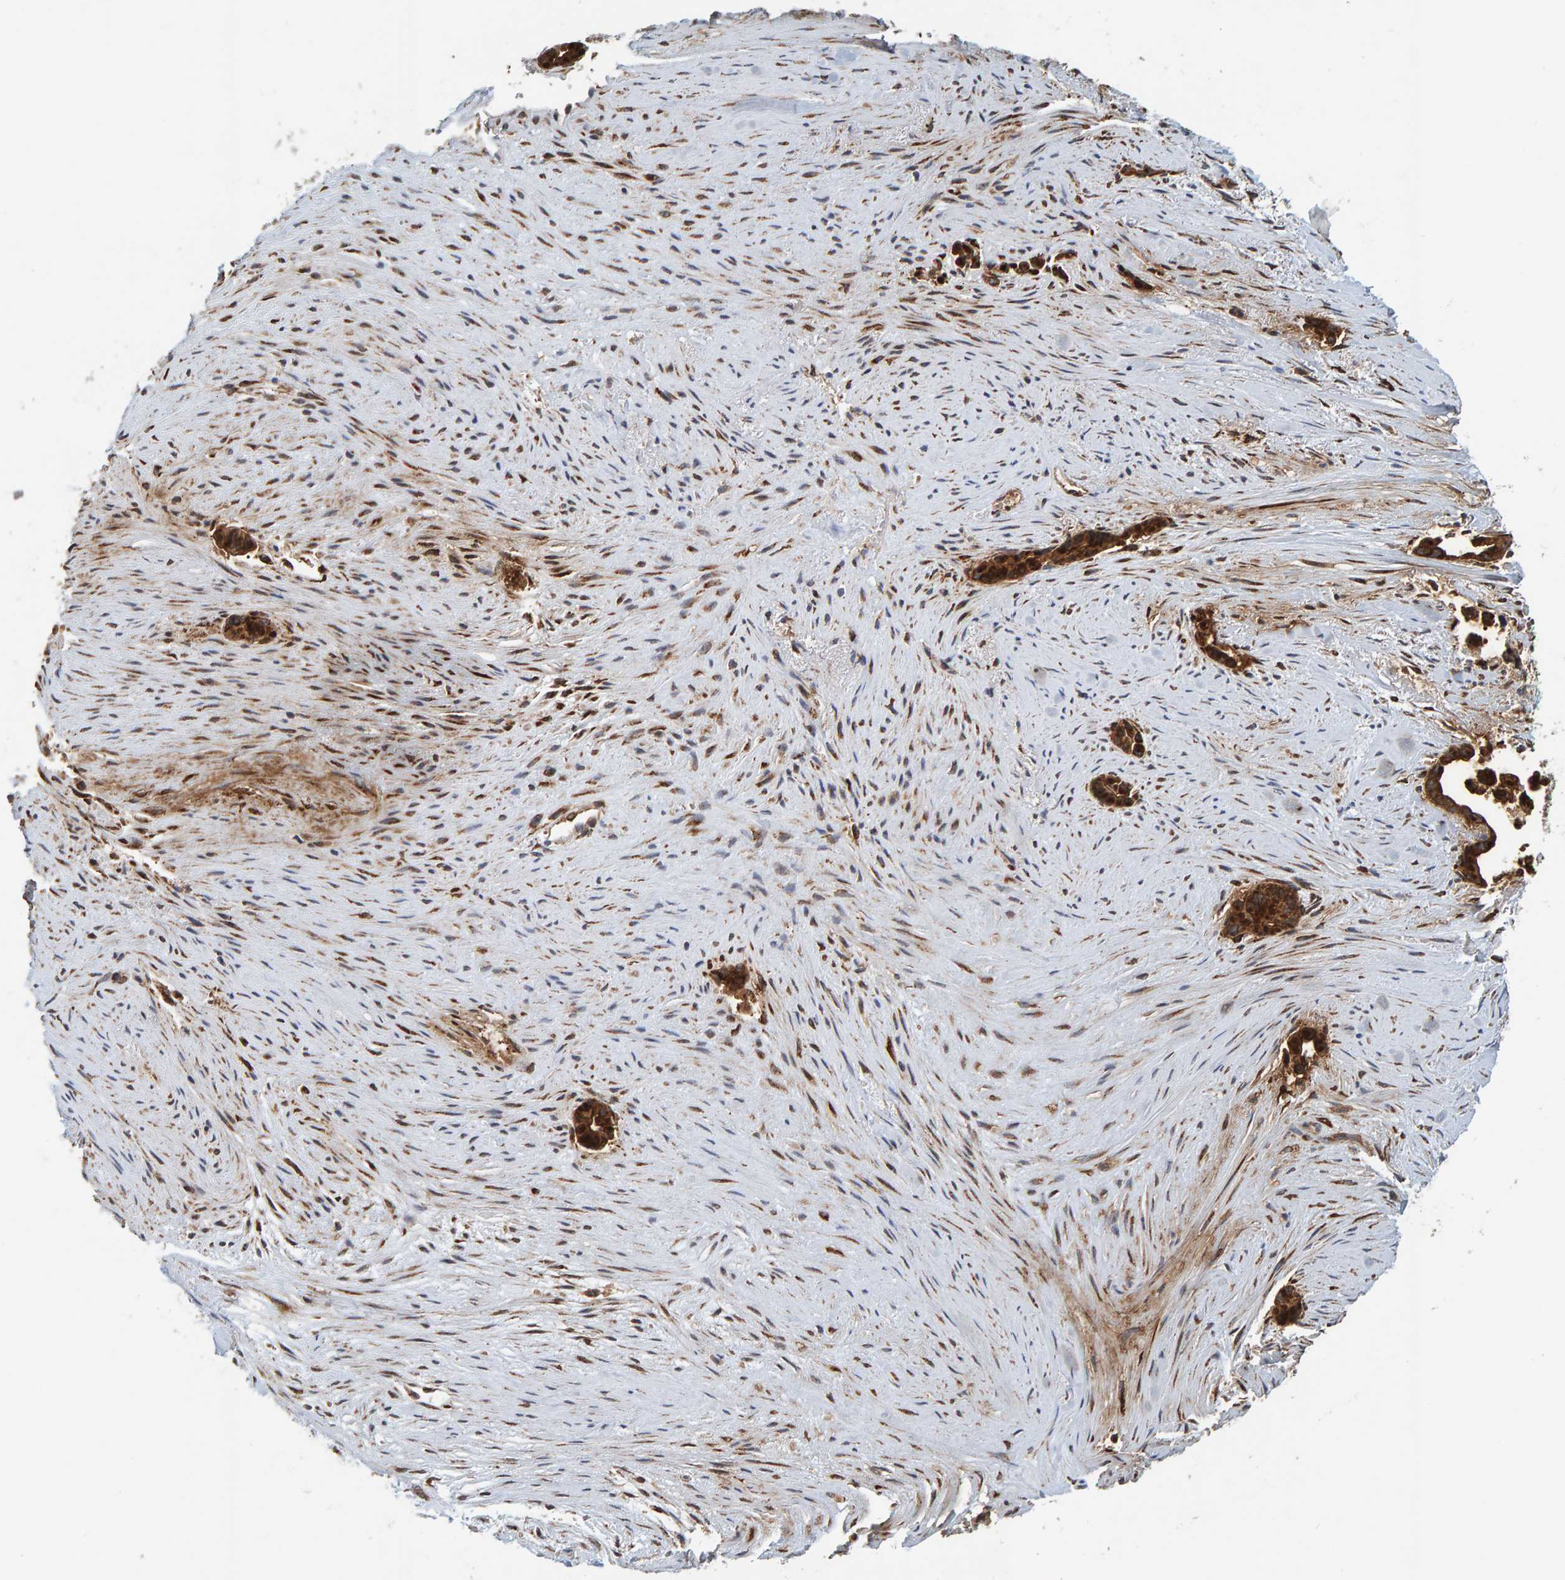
{"staining": {"intensity": "strong", "quantity": ">75%", "location": "cytoplasmic/membranous"}, "tissue": "liver cancer", "cell_type": "Tumor cells", "image_type": "cancer", "snomed": [{"axis": "morphology", "description": "Cholangiocarcinoma"}, {"axis": "topography", "description": "Liver"}], "caption": "A micrograph showing strong cytoplasmic/membranous expression in approximately >75% of tumor cells in liver cholangiocarcinoma, as visualized by brown immunohistochemical staining.", "gene": "BAIAP2", "patient": {"sex": "female", "age": 55}}